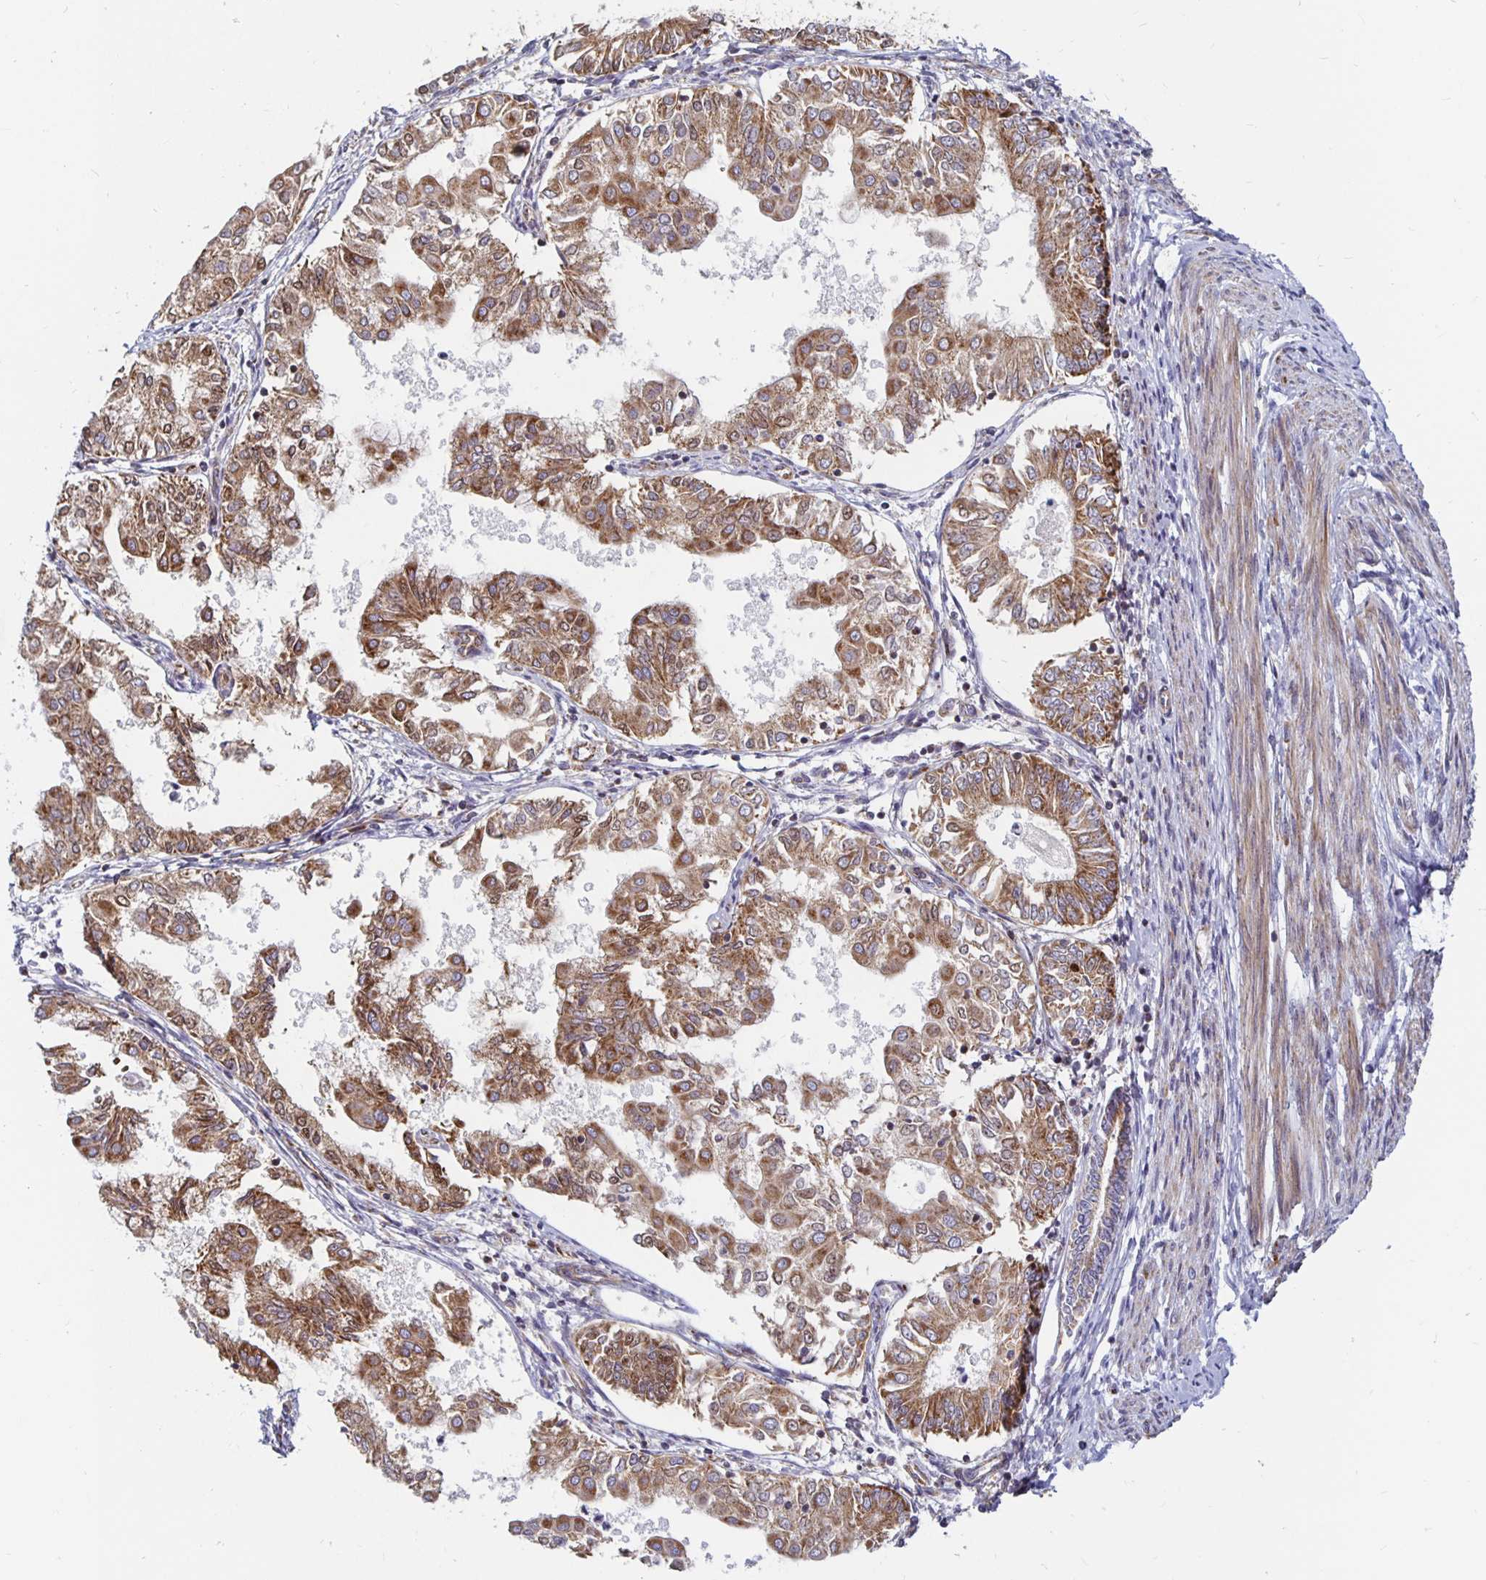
{"staining": {"intensity": "moderate", "quantity": ">75%", "location": "cytoplasmic/membranous"}, "tissue": "endometrial cancer", "cell_type": "Tumor cells", "image_type": "cancer", "snomed": [{"axis": "morphology", "description": "Adenocarcinoma, NOS"}, {"axis": "topography", "description": "Endometrium"}], "caption": "A brown stain labels moderate cytoplasmic/membranous positivity of a protein in human adenocarcinoma (endometrial) tumor cells.", "gene": "MRPL28", "patient": {"sex": "female", "age": 68}}